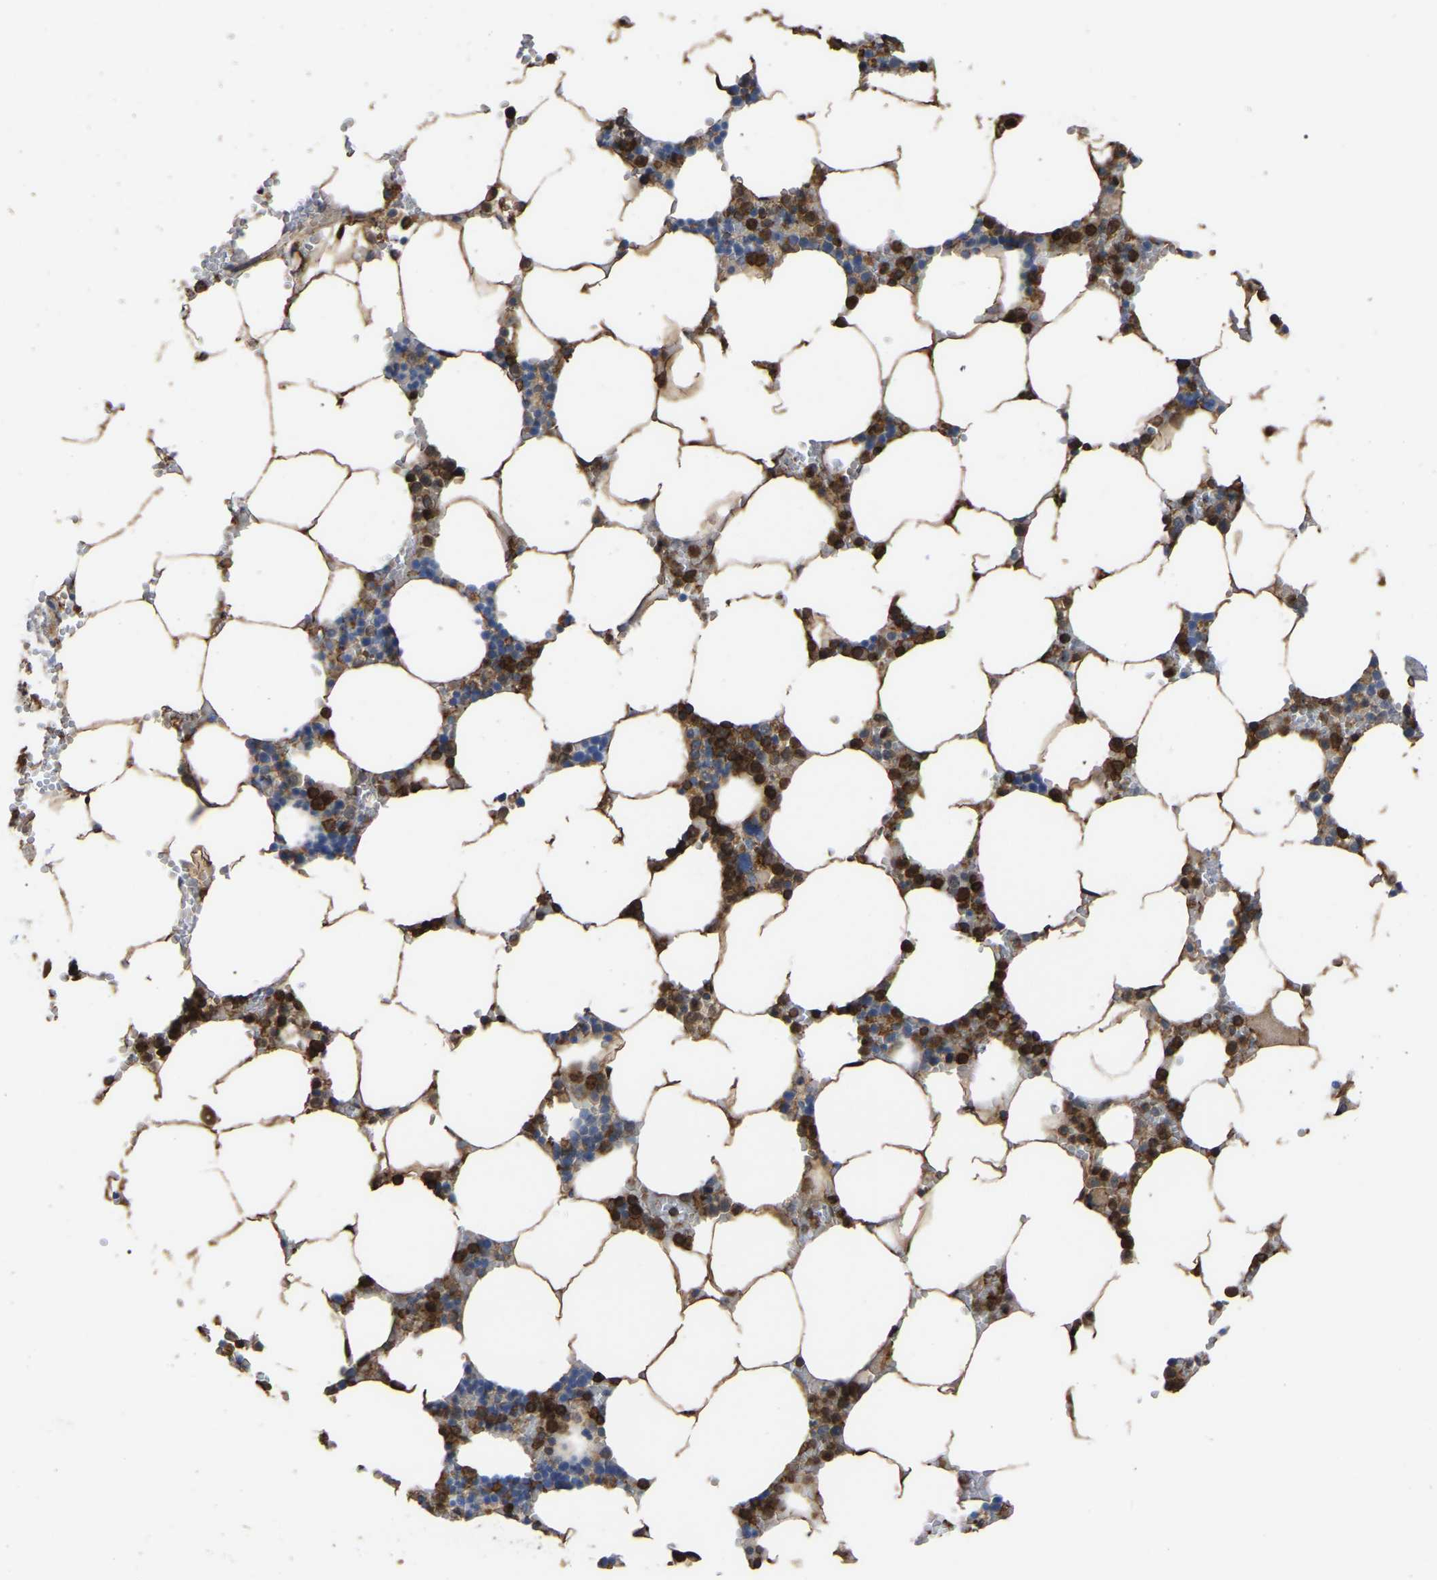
{"staining": {"intensity": "moderate", "quantity": ">75%", "location": "cytoplasmic/membranous,nuclear"}, "tissue": "bone marrow", "cell_type": "Hematopoietic cells", "image_type": "normal", "snomed": [{"axis": "morphology", "description": "Normal tissue, NOS"}, {"axis": "topography", "description": "Bone marrow"}], "caption": "Immunohistochemistry micrograph of normal bone marrow: bone marrow stained using immunohistochemistry (IHC) demonstrates medium levels of moderate protein expression localized specifically in the cytoplasmic/membranous,nuclear of hematopoietic cells, appearing as a cytoplasmic/membranous,nuclear brown color.", "gene": "CIT", "patient": {"sex": "male", "age": 70}}